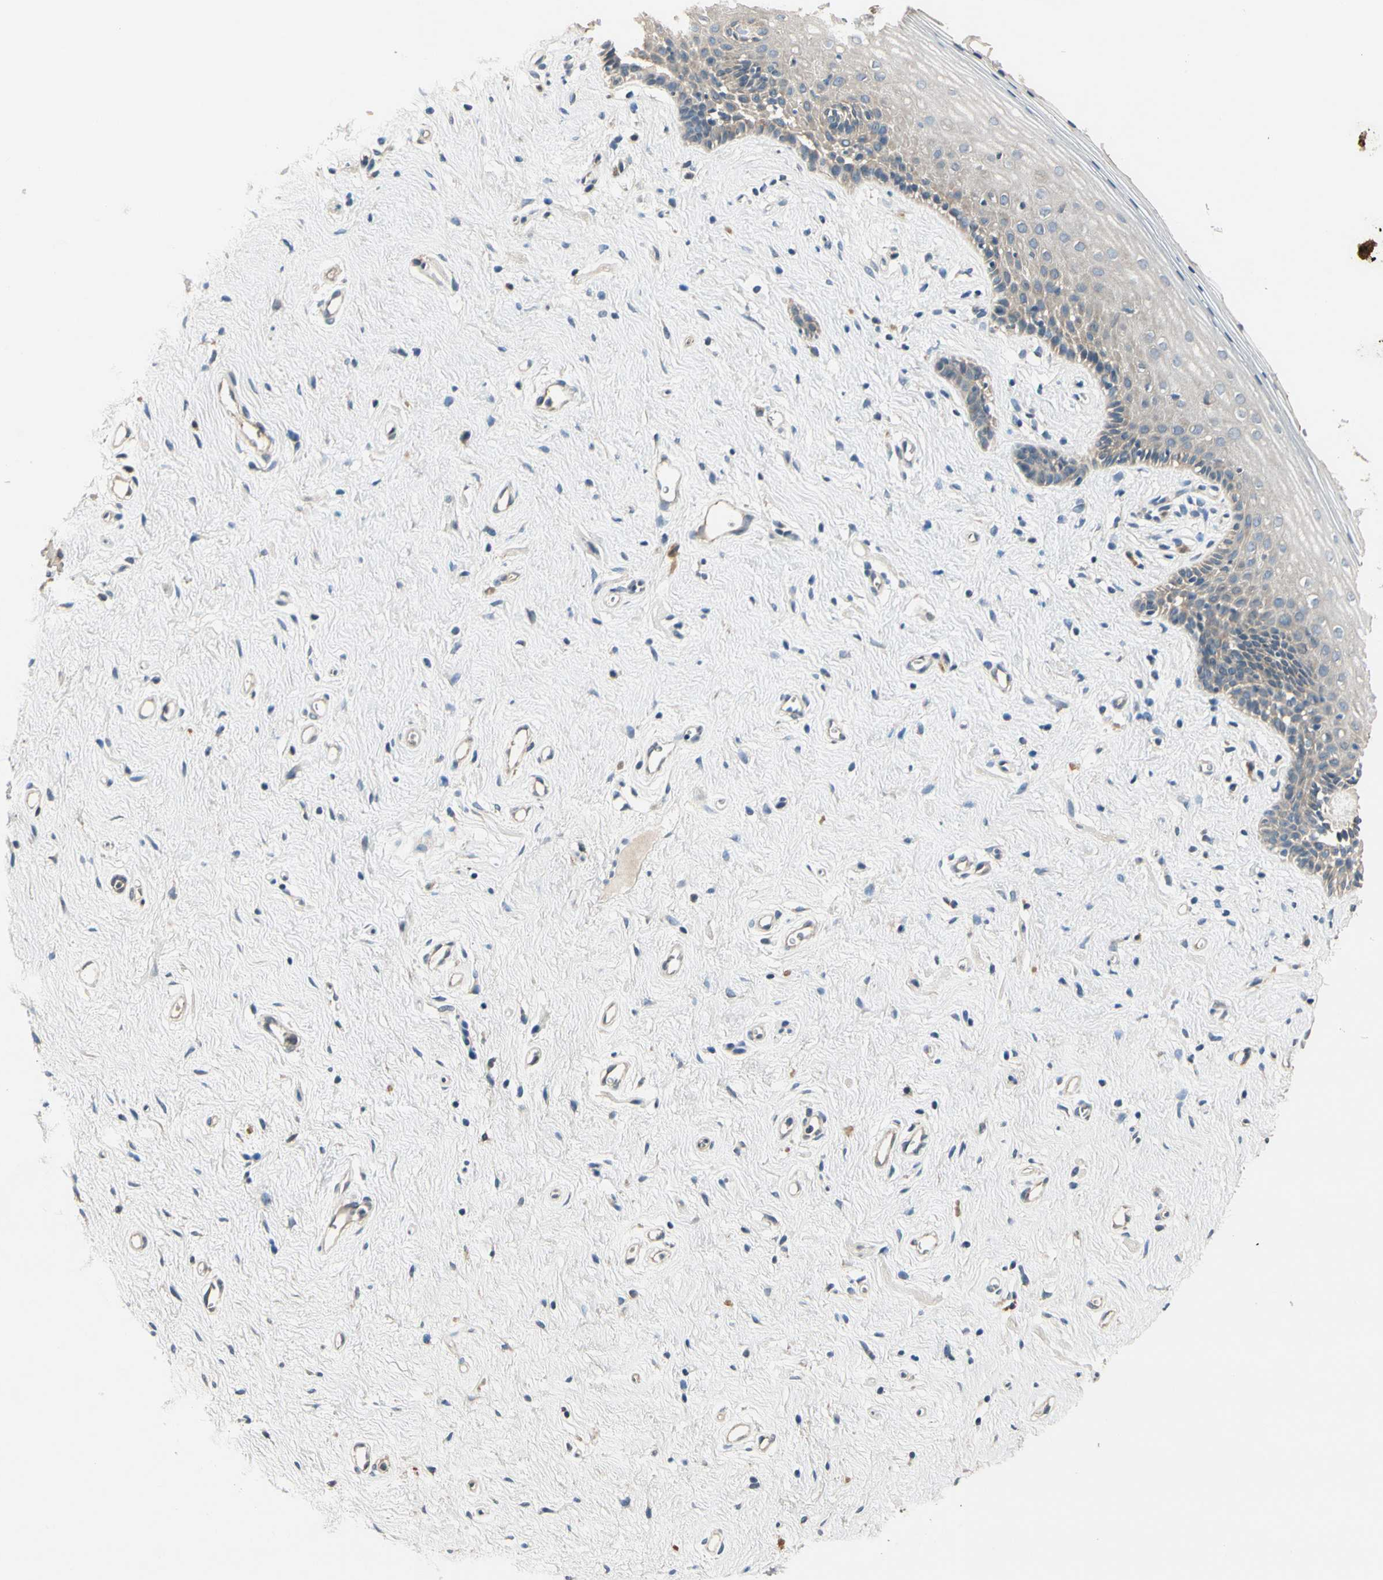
{"staining": {"intensity": "weak", "quantity": "<25%", "location": "cytoplasmic/membranous"}, "tissue": "vagina", "cell_type": "Squamous epithelial cells", "image_type": "normal", "snomed": [{"axis": "morphology", "description": "Normal tissue, NOS"}, {"axis": "topography", "description": "Vagina"}], "caption": "A histopathology image of human vagina is negative for staining in squamous epithelial cells. (DAB immunohistochemistry, high magnification).", "gene": "ALKBH3", "patient": {"sex": "female", "age": 44}}